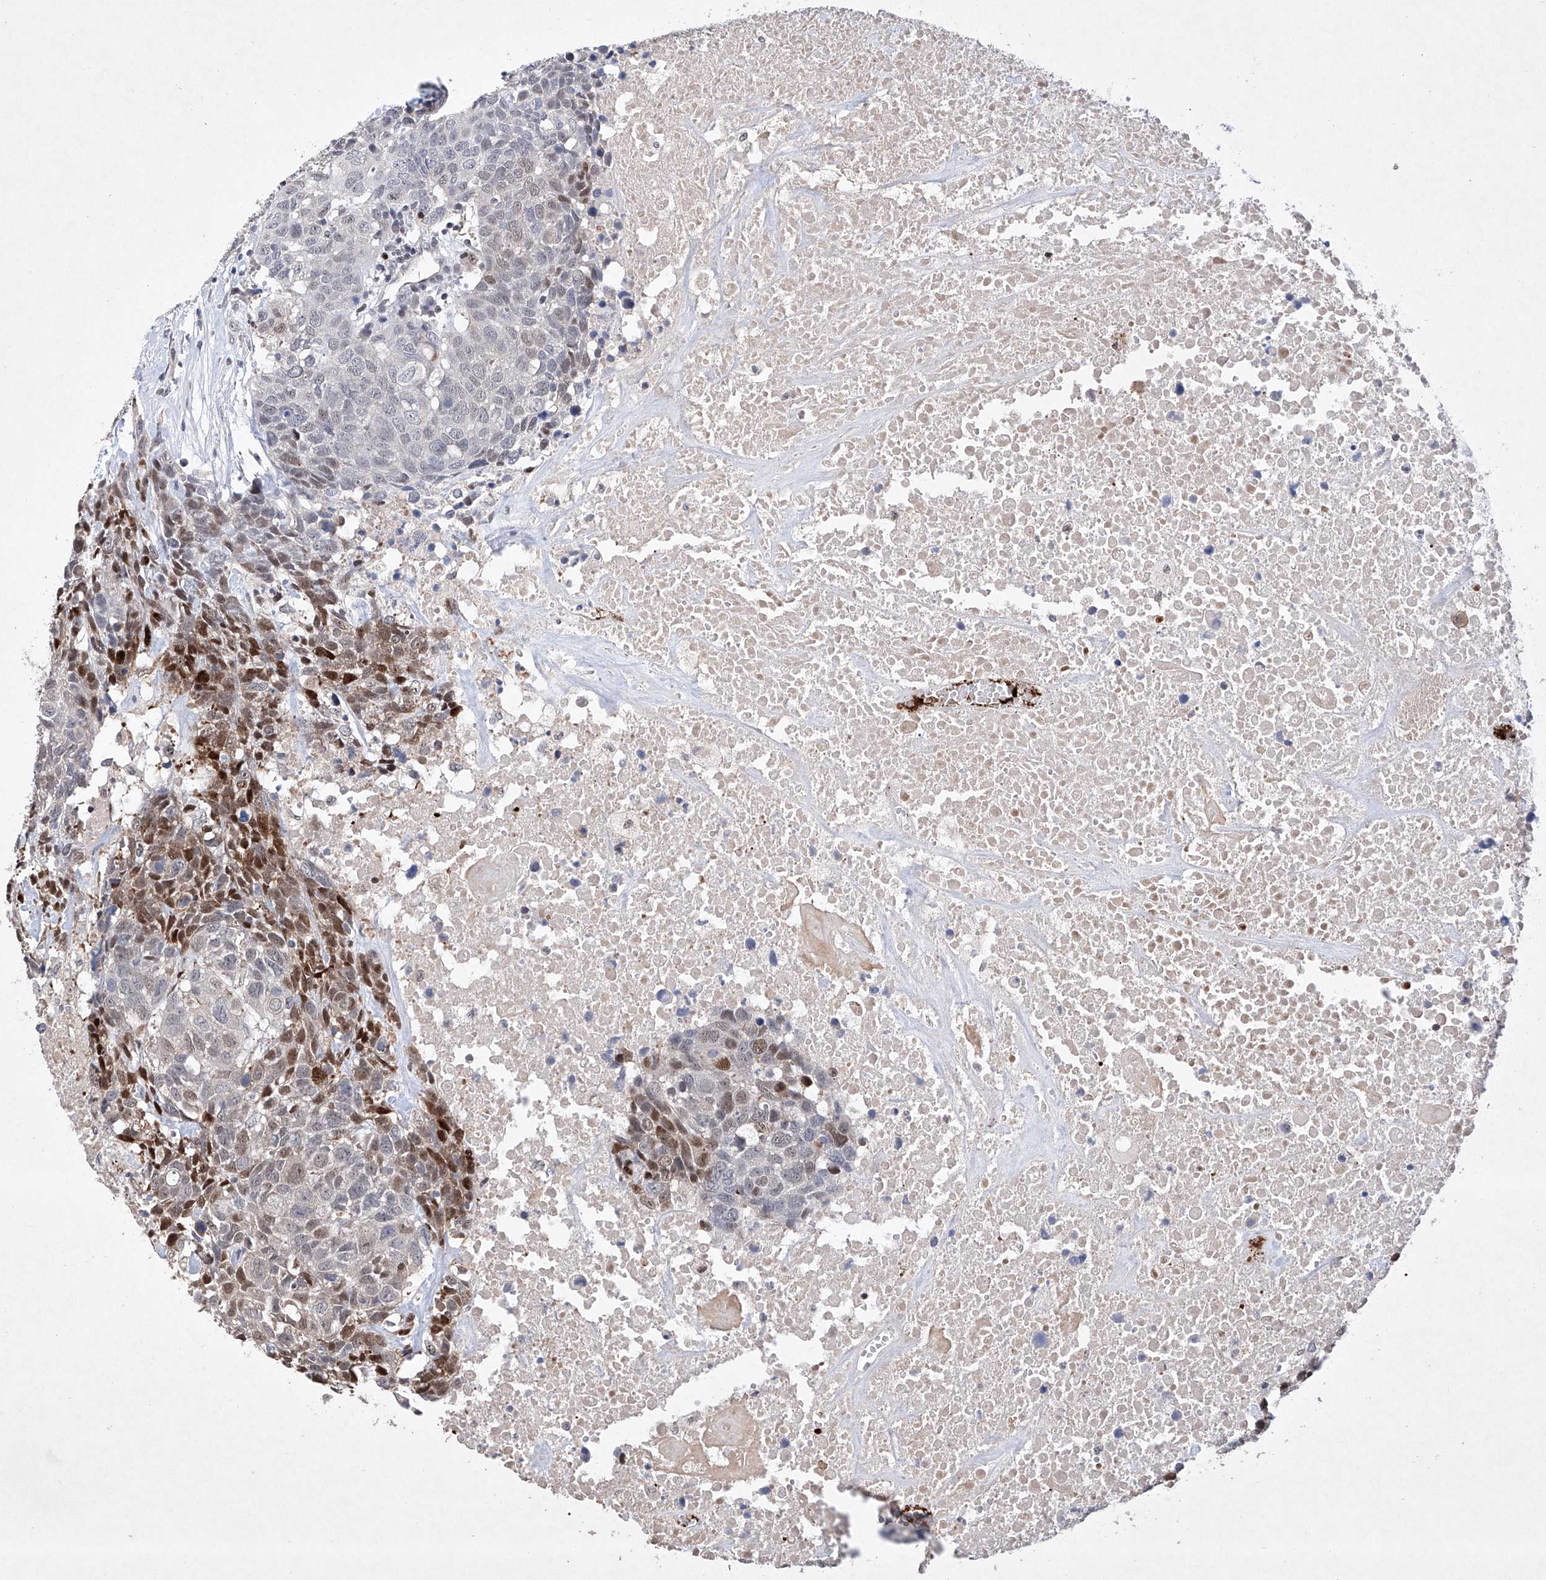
{"staining": {"intensity": "strong", "quantity": "25%-75%", "location": "nuclear"}, "tissue": "head and neck cancer", "cell_type": "Tumor cells", "image_type": "cancer", "snomed": [{"axis": "morphology", "description": "Squamous cell carcinoma, NOS"}, {"axis": "topography", "description": "Head-Neck"}], "caption": "Immunohistochemical staining of head and neck squamous cell carcinoma exhibits high levels of strong nuclear protein staining in approximately 25%-75% of tumor cells. The protein of interest is stained brown, and the nuclei are stained in blue (DAB (3,3'-diaminobenzidine) IHC with brightfield microscopy, high magnification).", "gene": "AFG1L", "patient": {"sex": "male", "age": 66}}